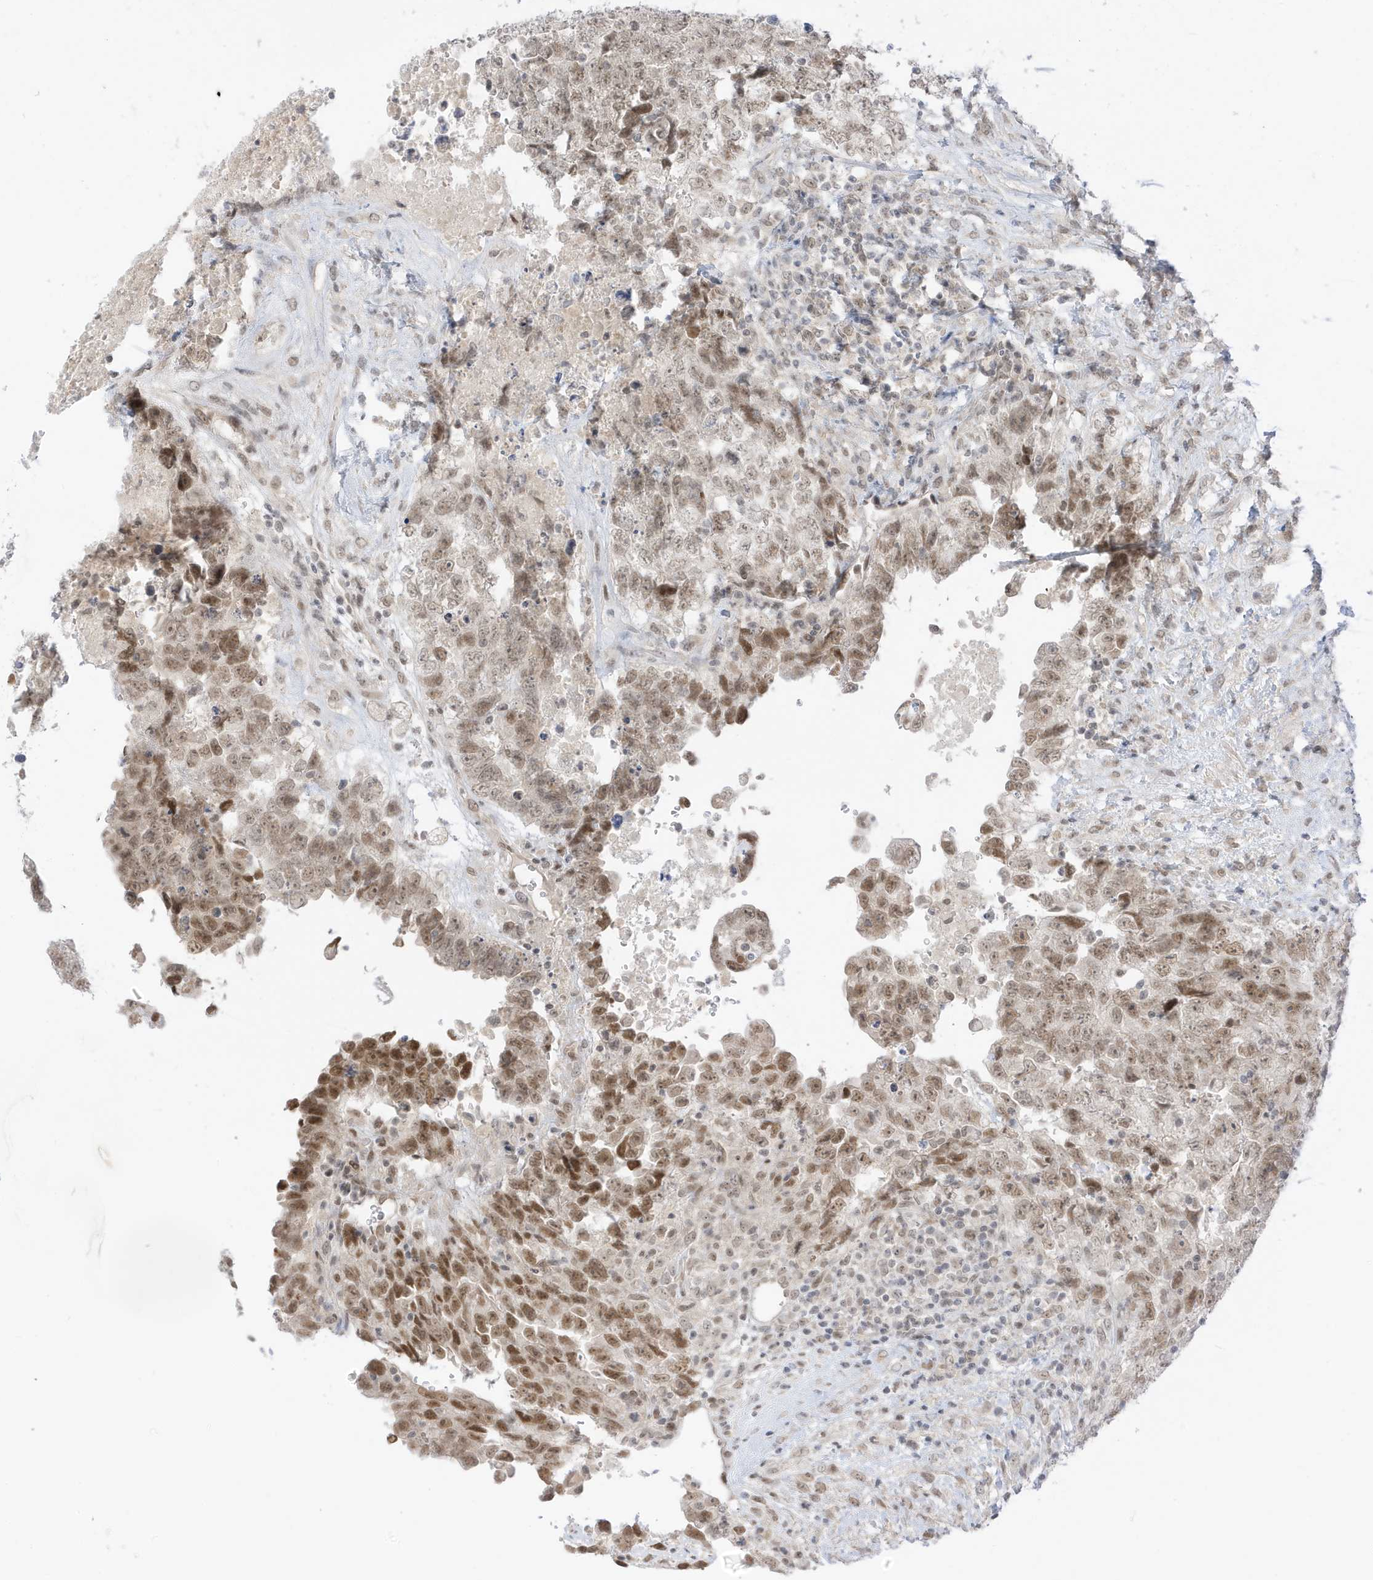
{"staining": {"intensity": "moderate", "quantity": ">75%", "location": "nuclear"}, "tissue": "testis cancer", "cell_type": "Tumor cells", "image_type": "cancer", "snomed": [{"axis": "morphology", "description": "Carcinoma, Embryonal, NOS"}, {"axis": "topography", "description": "Testis"}], "caption": "The immunohistochemical stain labels moderate nuclear expression in tumor cells of embryonal carcinoma (testis) tissue.", "gene": "MSL3", "patient": {"sex": "male", "age": 37}}